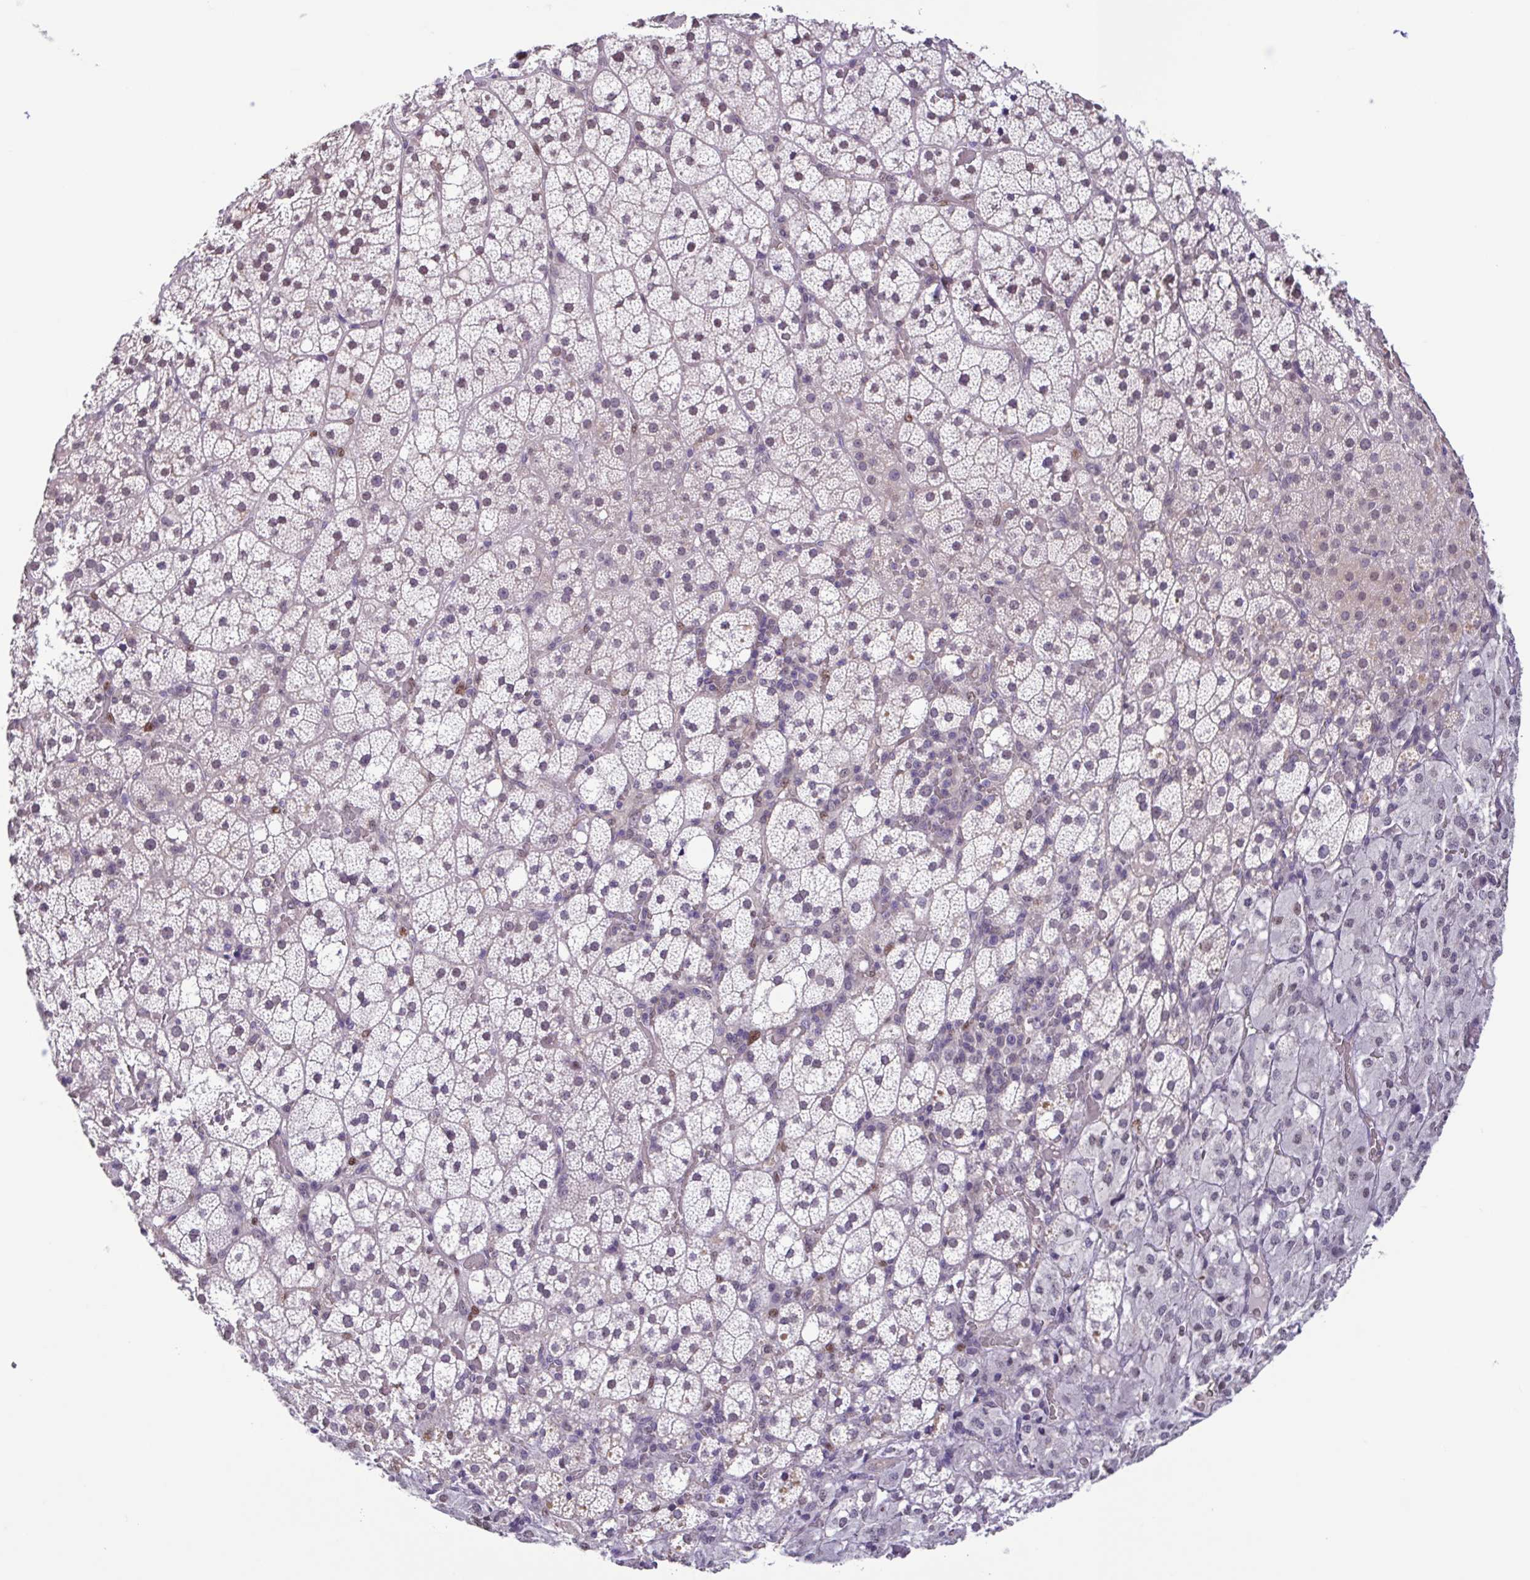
{"staining": {"intensity": "weak", "quantity": ">75%", "location": "cytoplasmic/membranous,nuclear"}, "tissue": "adrenal gland", "cell_type": "Glandular cells", "image_type": "normal", "snomed": [{"axis": "morphology", "description": "Normal tissue, NOS"}, {"axis": "topography", "description": "Adrenal gland"}], "caption": "This is an image of immunohistochemistry staining of unremarkable adrenal gland, which shows weak expression in the cytoplasmic/membranous,nuclear of glandular cells.", "gene": "ACTRT3", "patient": {"sex": "male", "age": 53}}